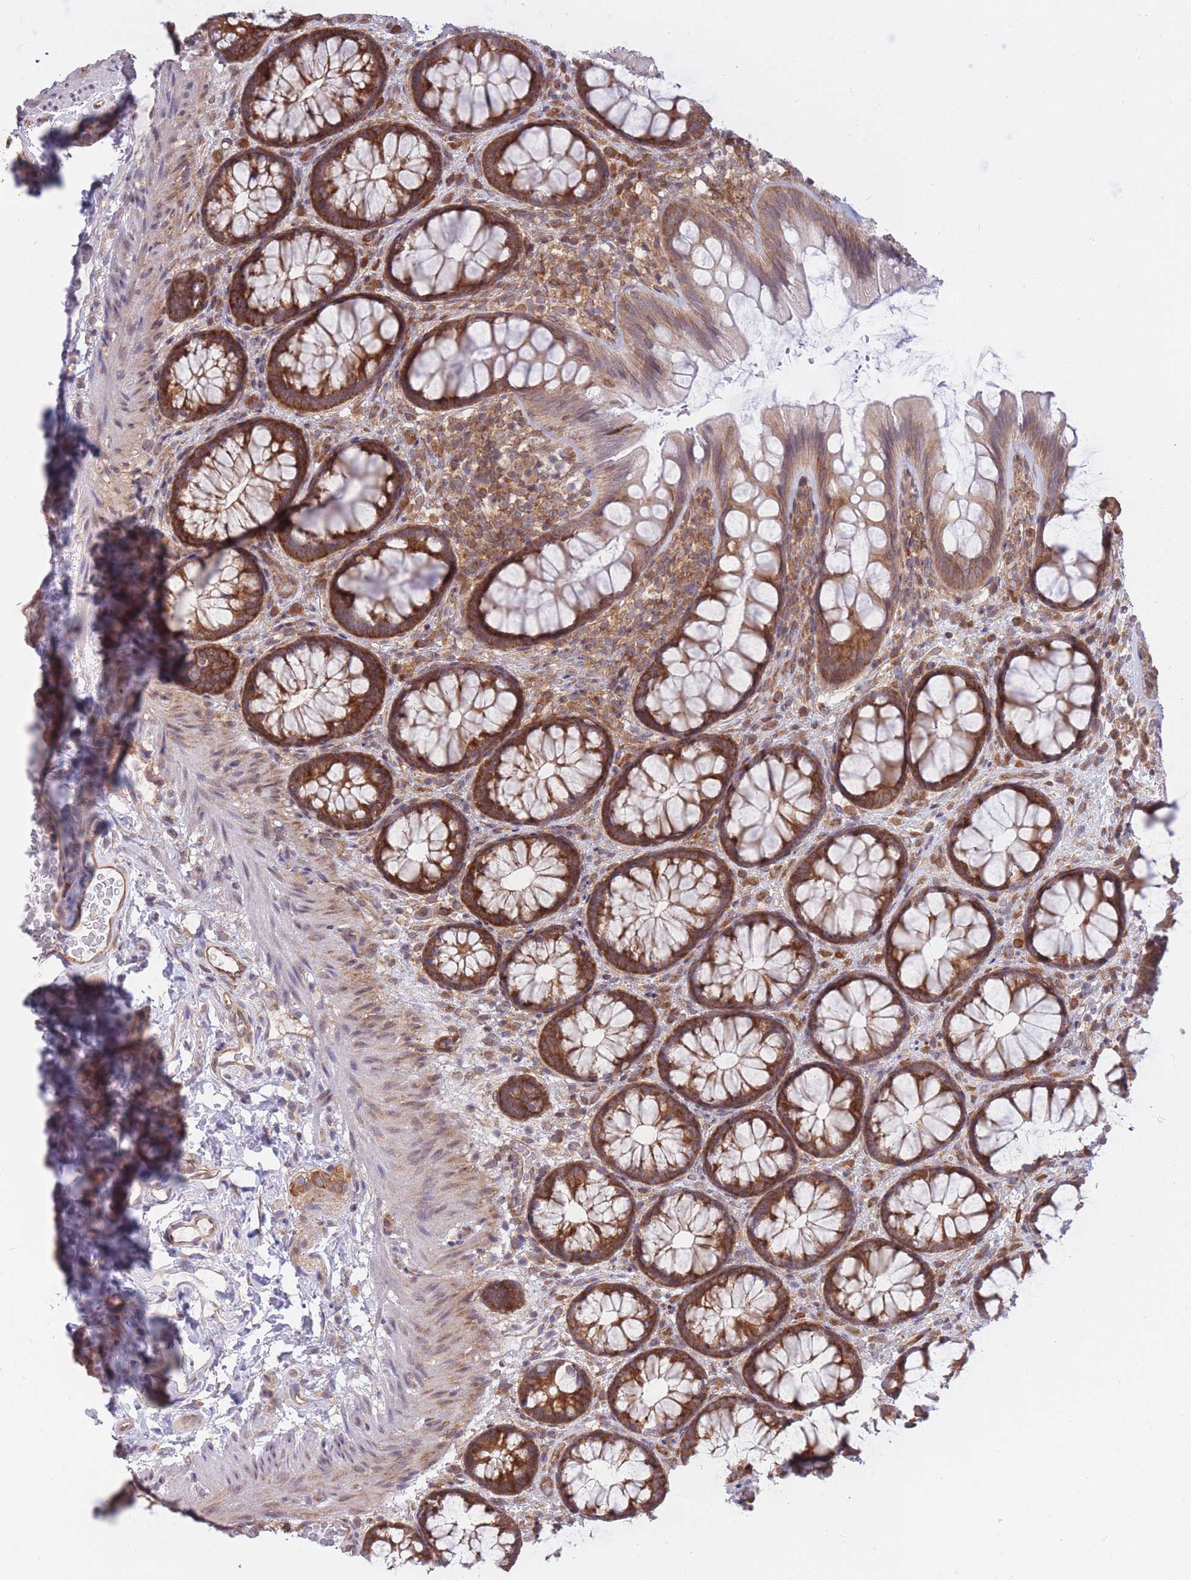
{"staining": {"intensity": "moderate", "quantity": ">75%", "location": "cytoplasmic/membranous"}, "tissue": "colon", "cell_type": "Endothelial cells", "image_type": "normal", "snomed": [{"axis": "morphology", "description": "Normal tissue, NOS"}, {"axis": "topography", "description": "Colon"}], "caption": "A micrograph of human colon stained for a protein shows moderate cytoplasmic/membranous brown staining in endothelial cells.", "gene": "CCDC124", "patient": {"sex": "male", "age": 46}}